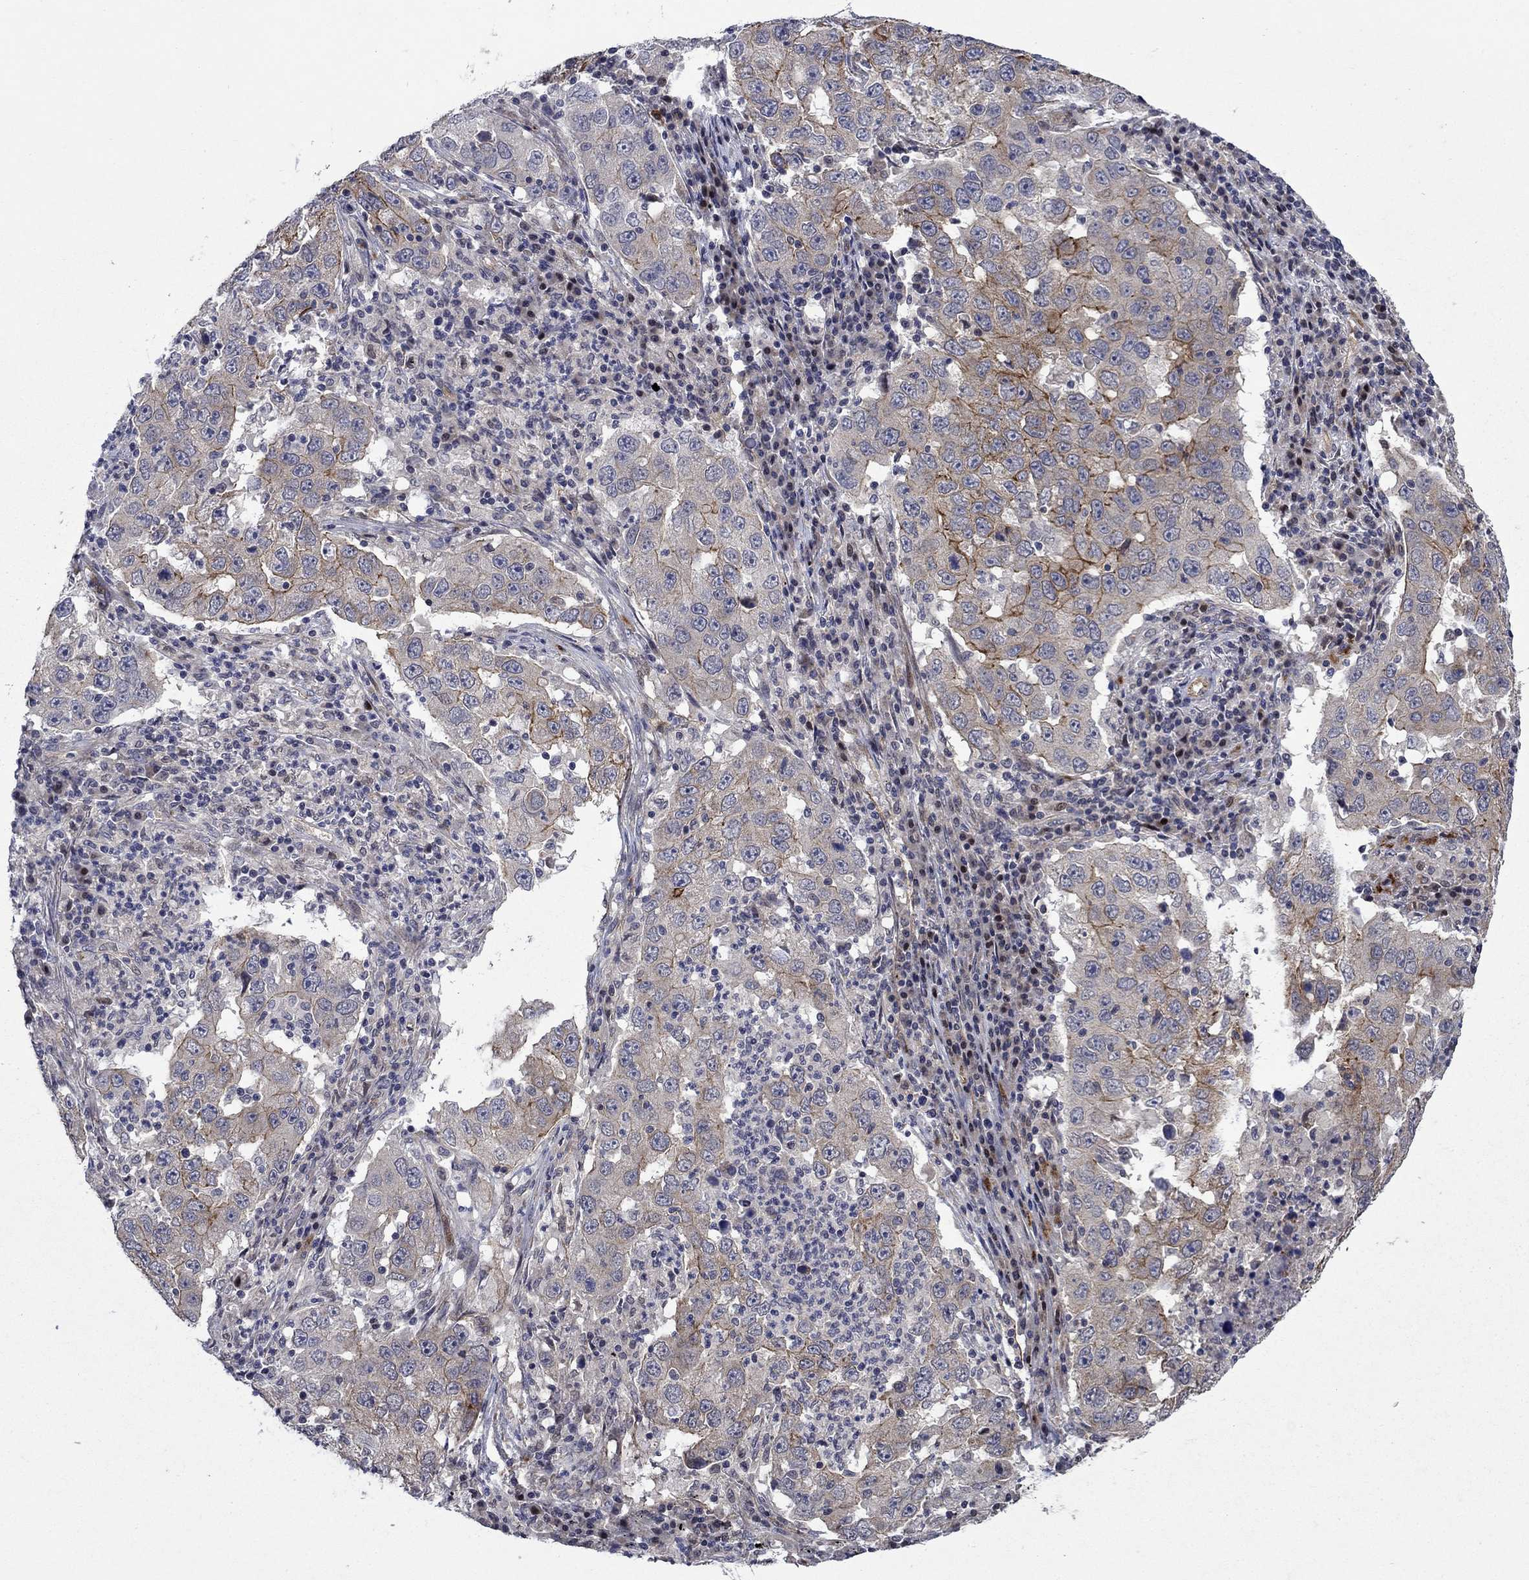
{"staining": {"intensity": "strong", "quantity": "<25%", "location": "cytoplasmic/membranous"}, "tissue": "lung cancer", "cell_type": "Tumor cells", "image_type": "cancer", "snomed": [{"axis": "morphology", "description": "Adenocarcinoma, NOS"}, {"axis": "topography", "description": "Lung"}], "caption": "Protein positivity by IHC displays strong cytoplasmic/membranous positivity in about <25% of tumor cells in lung cancer (adenocarcinoma).", "gene": "SLC7A1", "patient": {"sex": "male", "age": 73}}